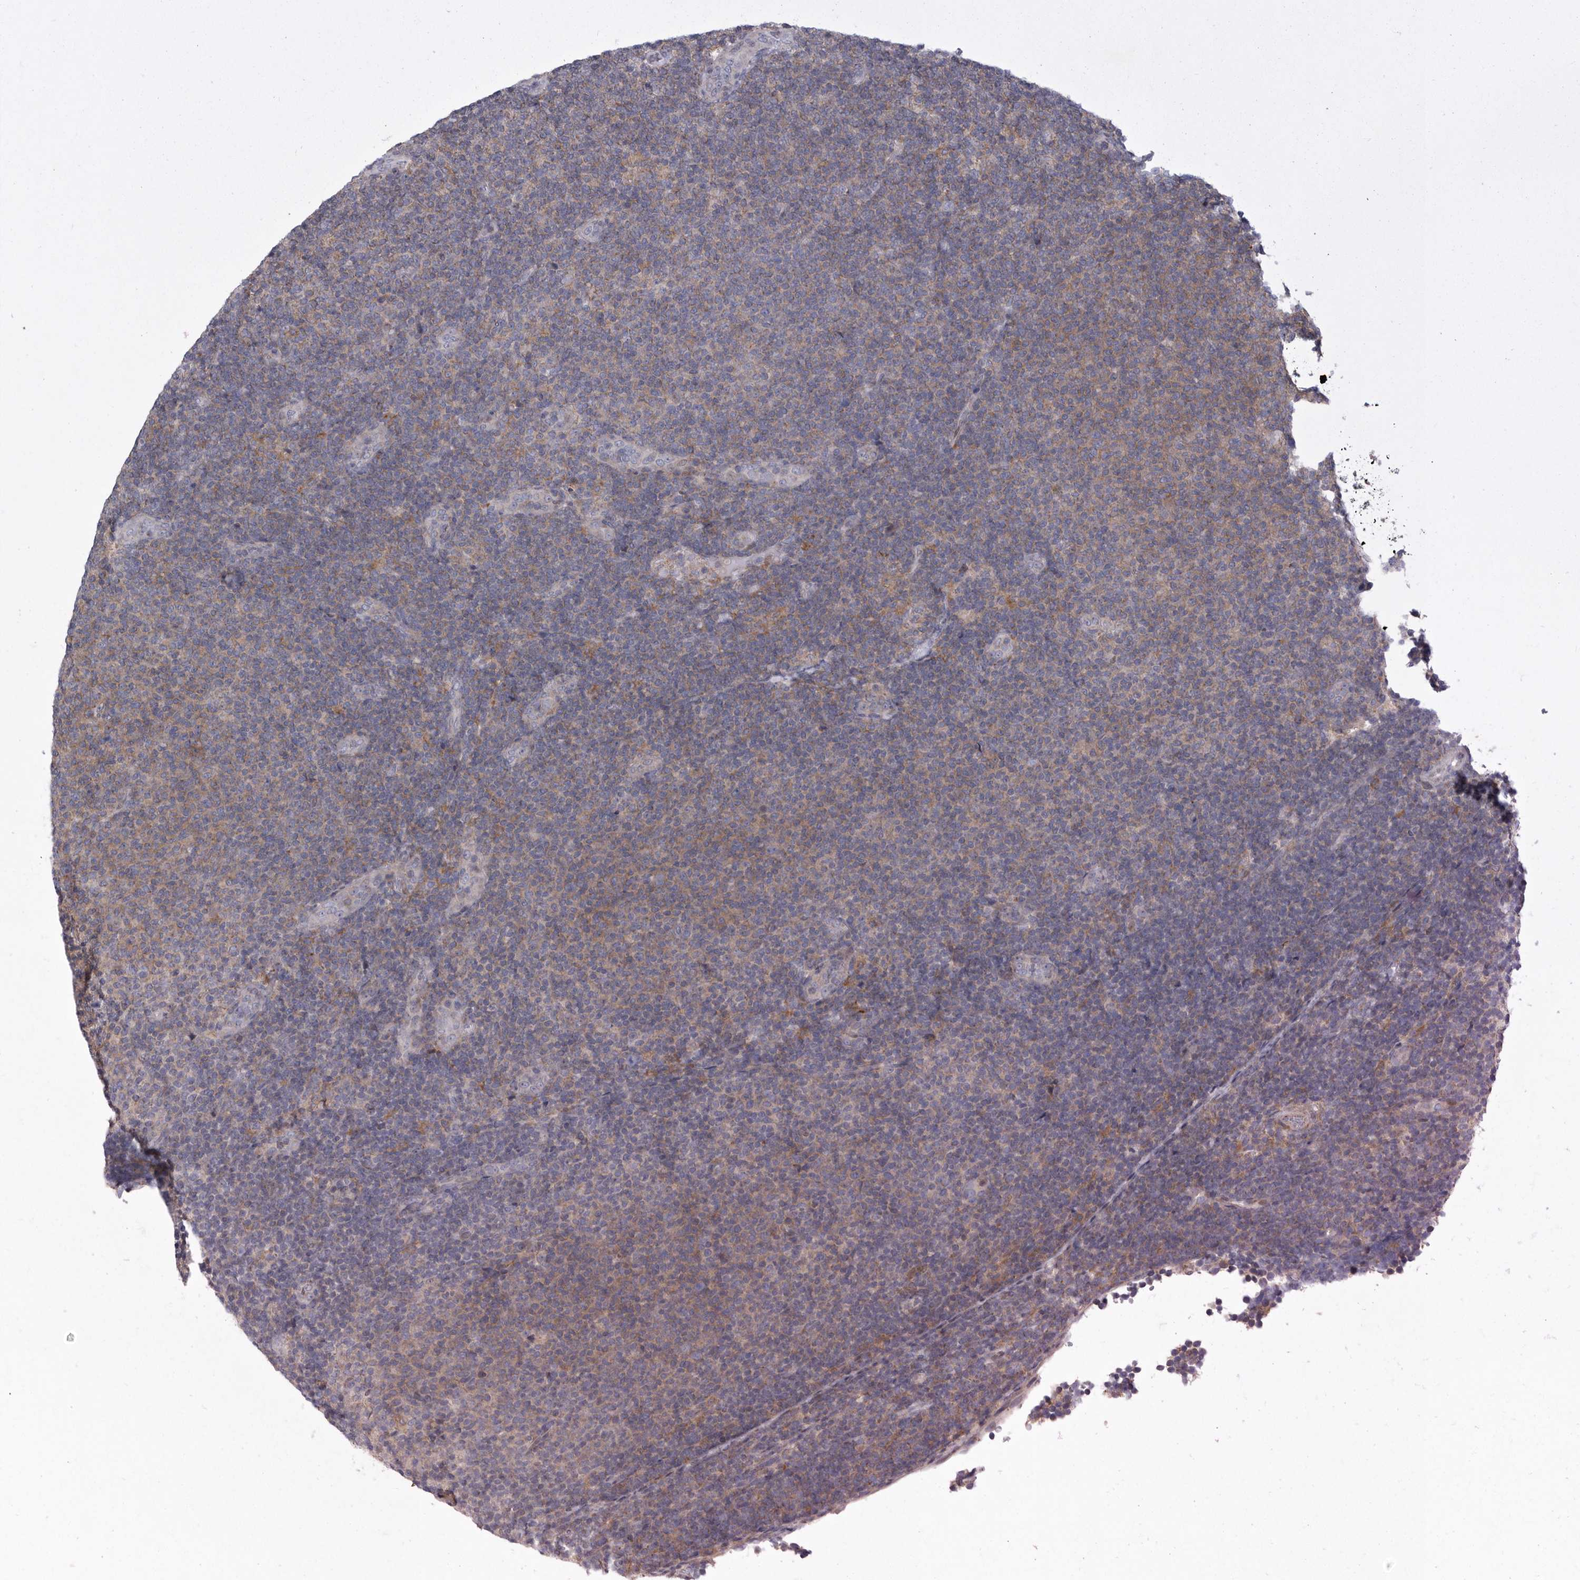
{"staining": {"intensity": "moderate", "quantity": "25%-75%", "location": "cytoplasmic/membranous"}, "tissue": "lymphoma", "cell_type": "Tumor cells", "image_type": "cancer", "snomed": [{"axis": "morphology", "description": "Malignant lymphoma, non-Hodgkin's type, Low grade"}, {"axis": "topography", "description": "Lymph node"}], "caption": "DAB immunohistochemical staining of lymphoma exhibits moderate cytoplasmic/membranous protein expression in about 25%-75% of tumor cells.", "gene": "MPZL1", "patient": {"sex": "male", "age": 66}}